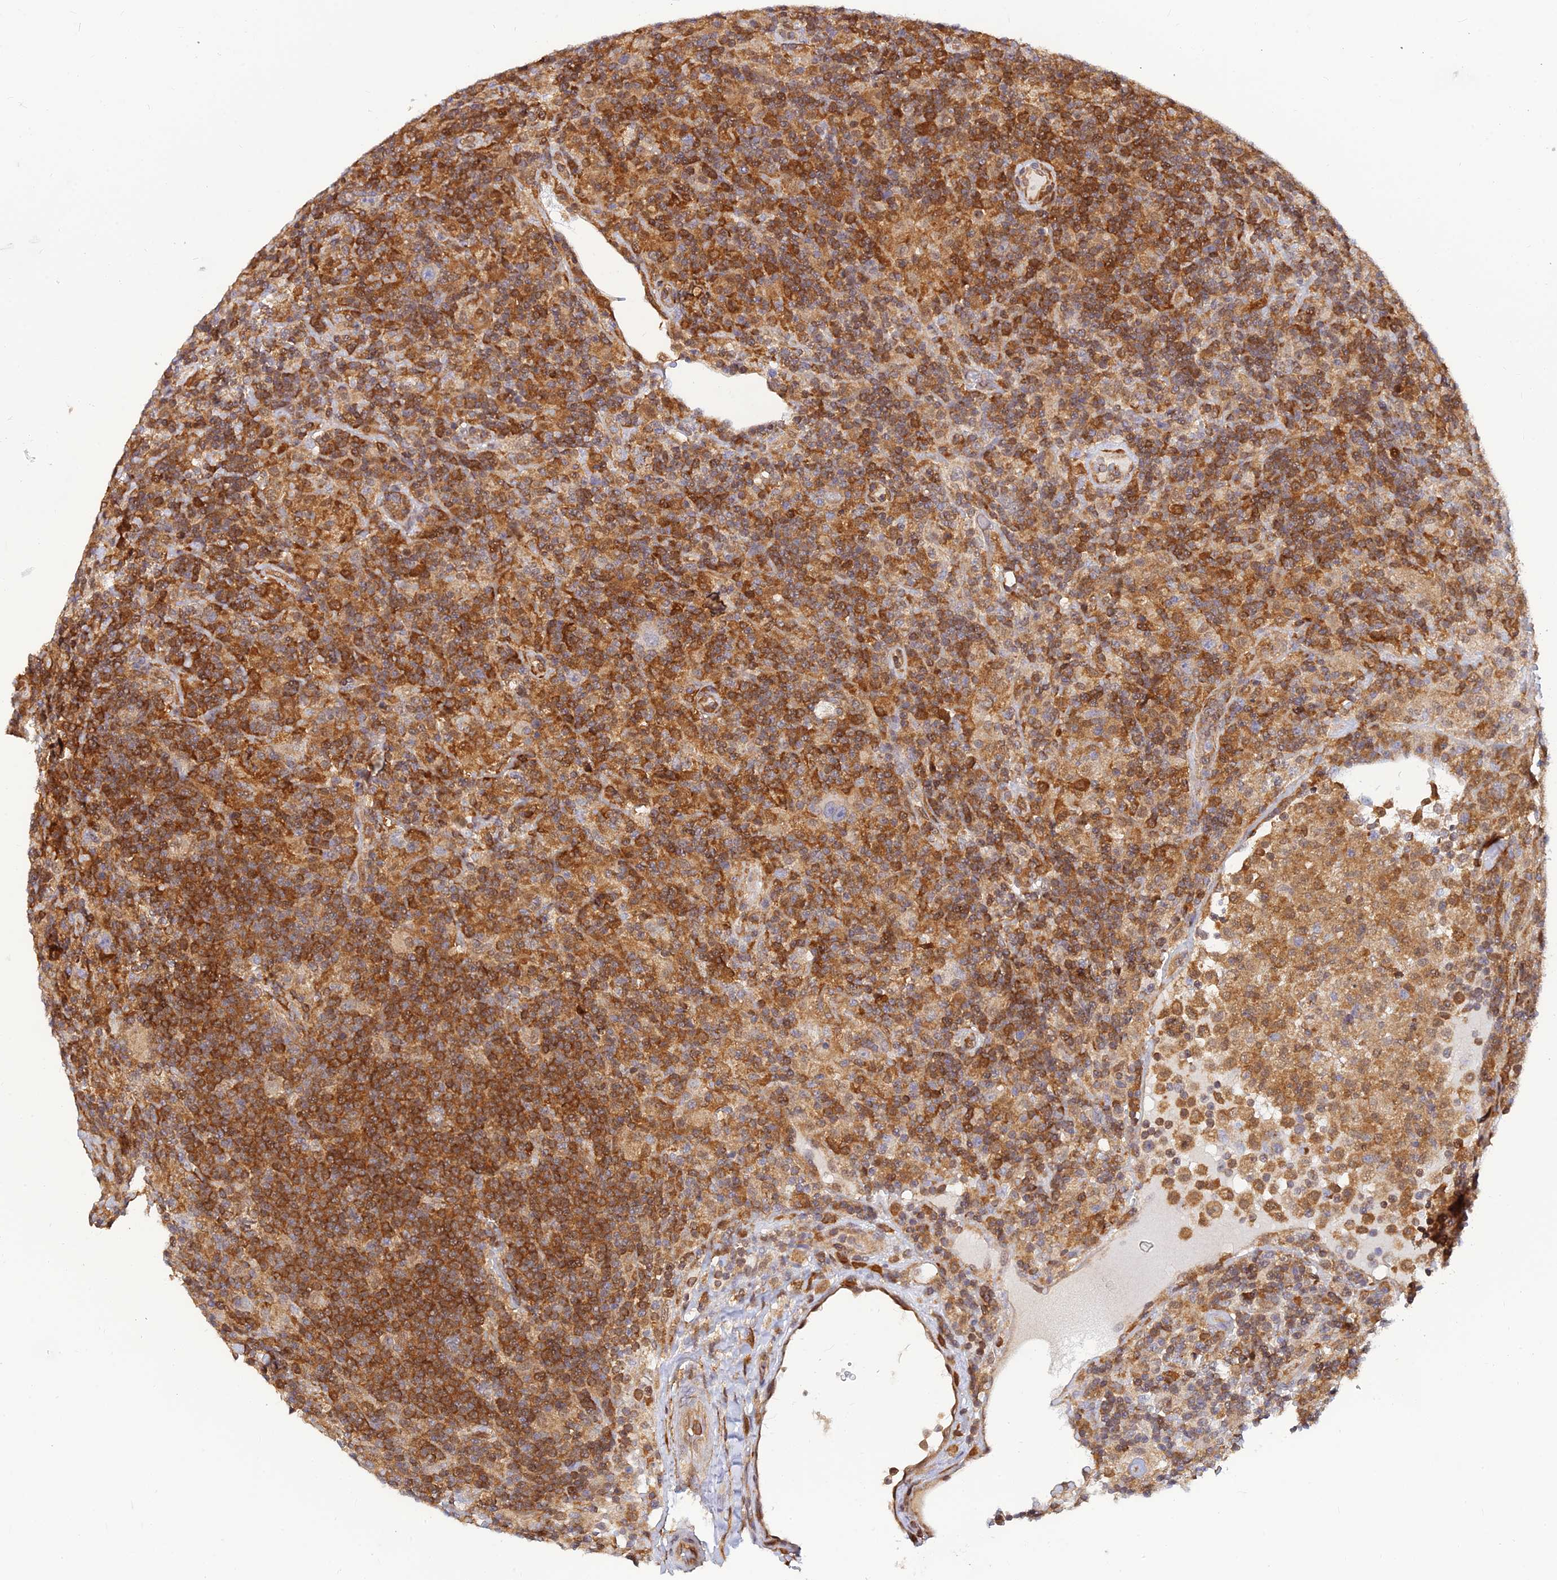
{"staining": {"intensity": "negative", "quantity": "none", "location": "none"}, "tissue": "lymphoma", "cell_type": "Tumor cells", "image_type": "cancer", "snomed": [{"axis": "morphology", "description": "Hodgkin's disease, NOS"}, {"axis": "topography", "description": "Lymph node"}], "caption": "Image shows no protein positivity in tumor cells of Hodgkin's disease tissue. The staining is performed using DAB brown chromogen with nuclei counter-stained in using hematoxylin.", "gene": "LYSMD2", "patient": {"sex": "male", "age": 70}}